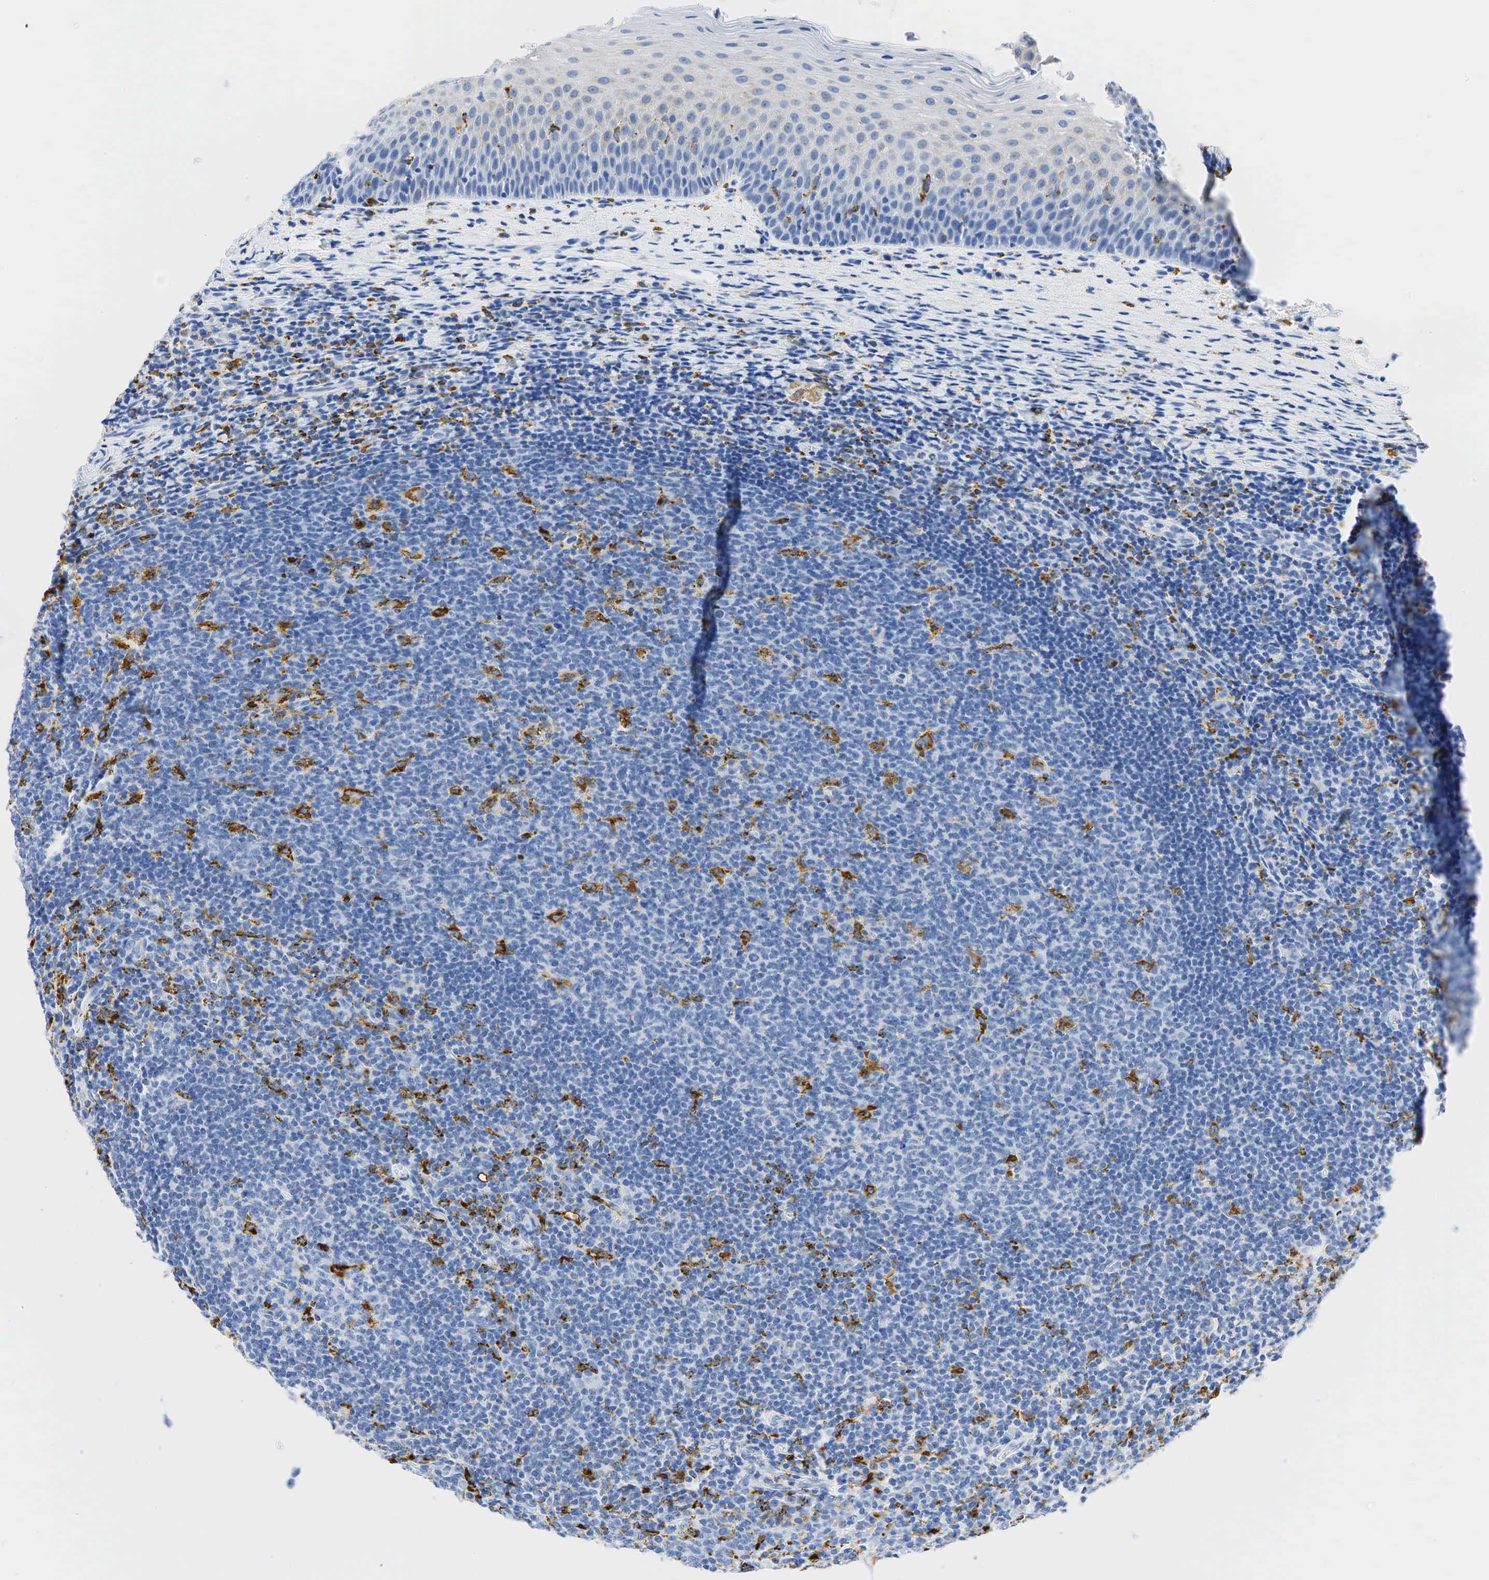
{"staining": {"intensity": "strong", "quantity": "<25%", "location": "cytoplasmic/membranous"}, "tissue": "tonsil", "cell_type": "Germinal center cells", "image_type": "normal", "snomed": [{"axis": "morphology", "description": "Normal tissue, NOS"}, {"axis": "topography", "description": "Tonsil"}], "caption": "Protein analysis of normal tonsil reveals strong cytoplasmic/membranous expression in about <25% of germinal center cells.", "gene": "CD68", "patient": {"sex": "male", "age": 6}}